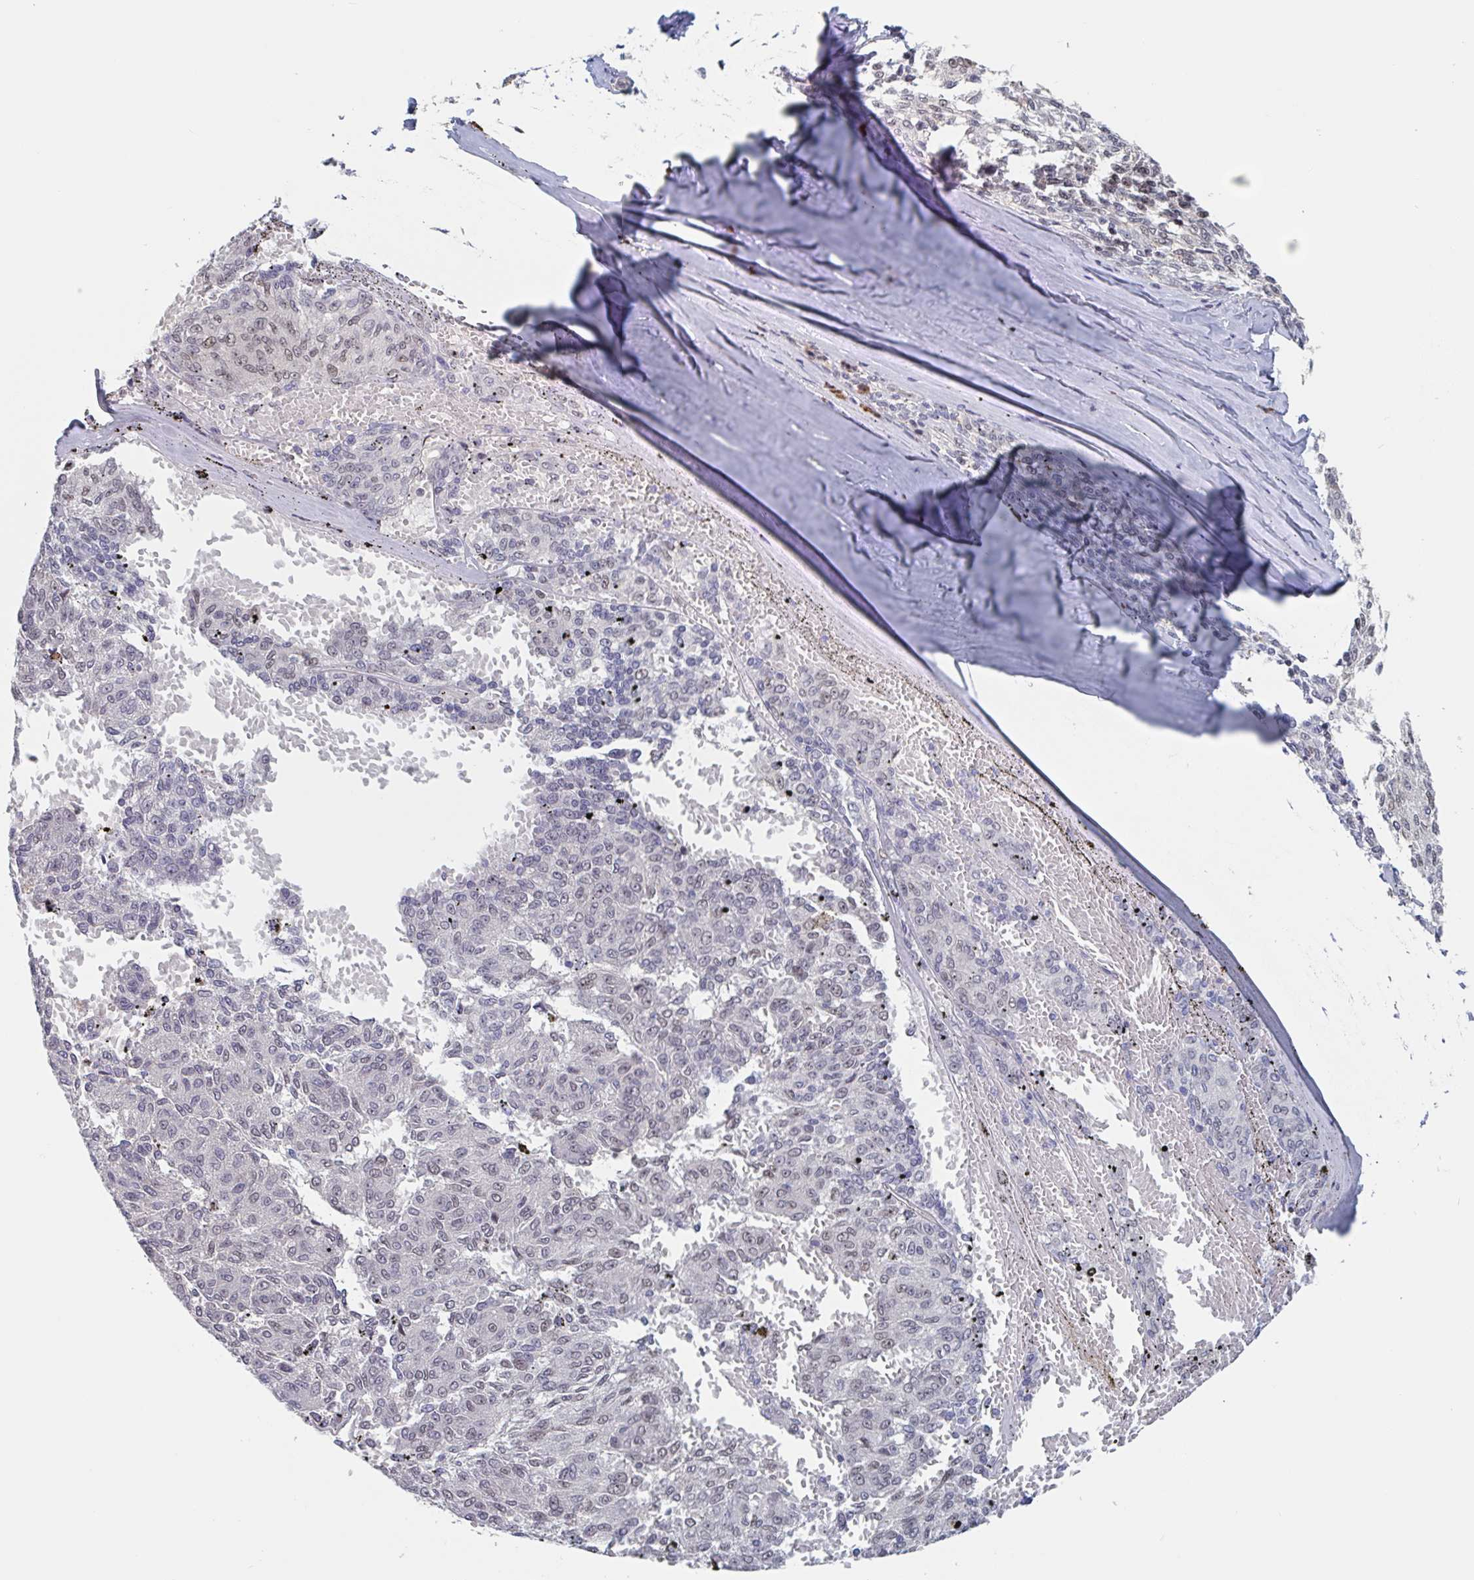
{"staining": {"intensity": "weak", "quantity": ">75%", "location": "nuclear"}, "tissue": "melanoma", "cell_type": "Tumor cells", "image_type": "cancer", "snomed": [{"axis": "morphology", "description": "Malignant melanoma, NOS"}, {"axis": "topography", "description": "Skin"}], "caption": "Melanoma tissue shows weak nuclear staining in approximately >75% of tumor cells, visualized by immunohistochemistry.", "gene": "BCL7B", "patient": {"sex": "female", "age": 72}}